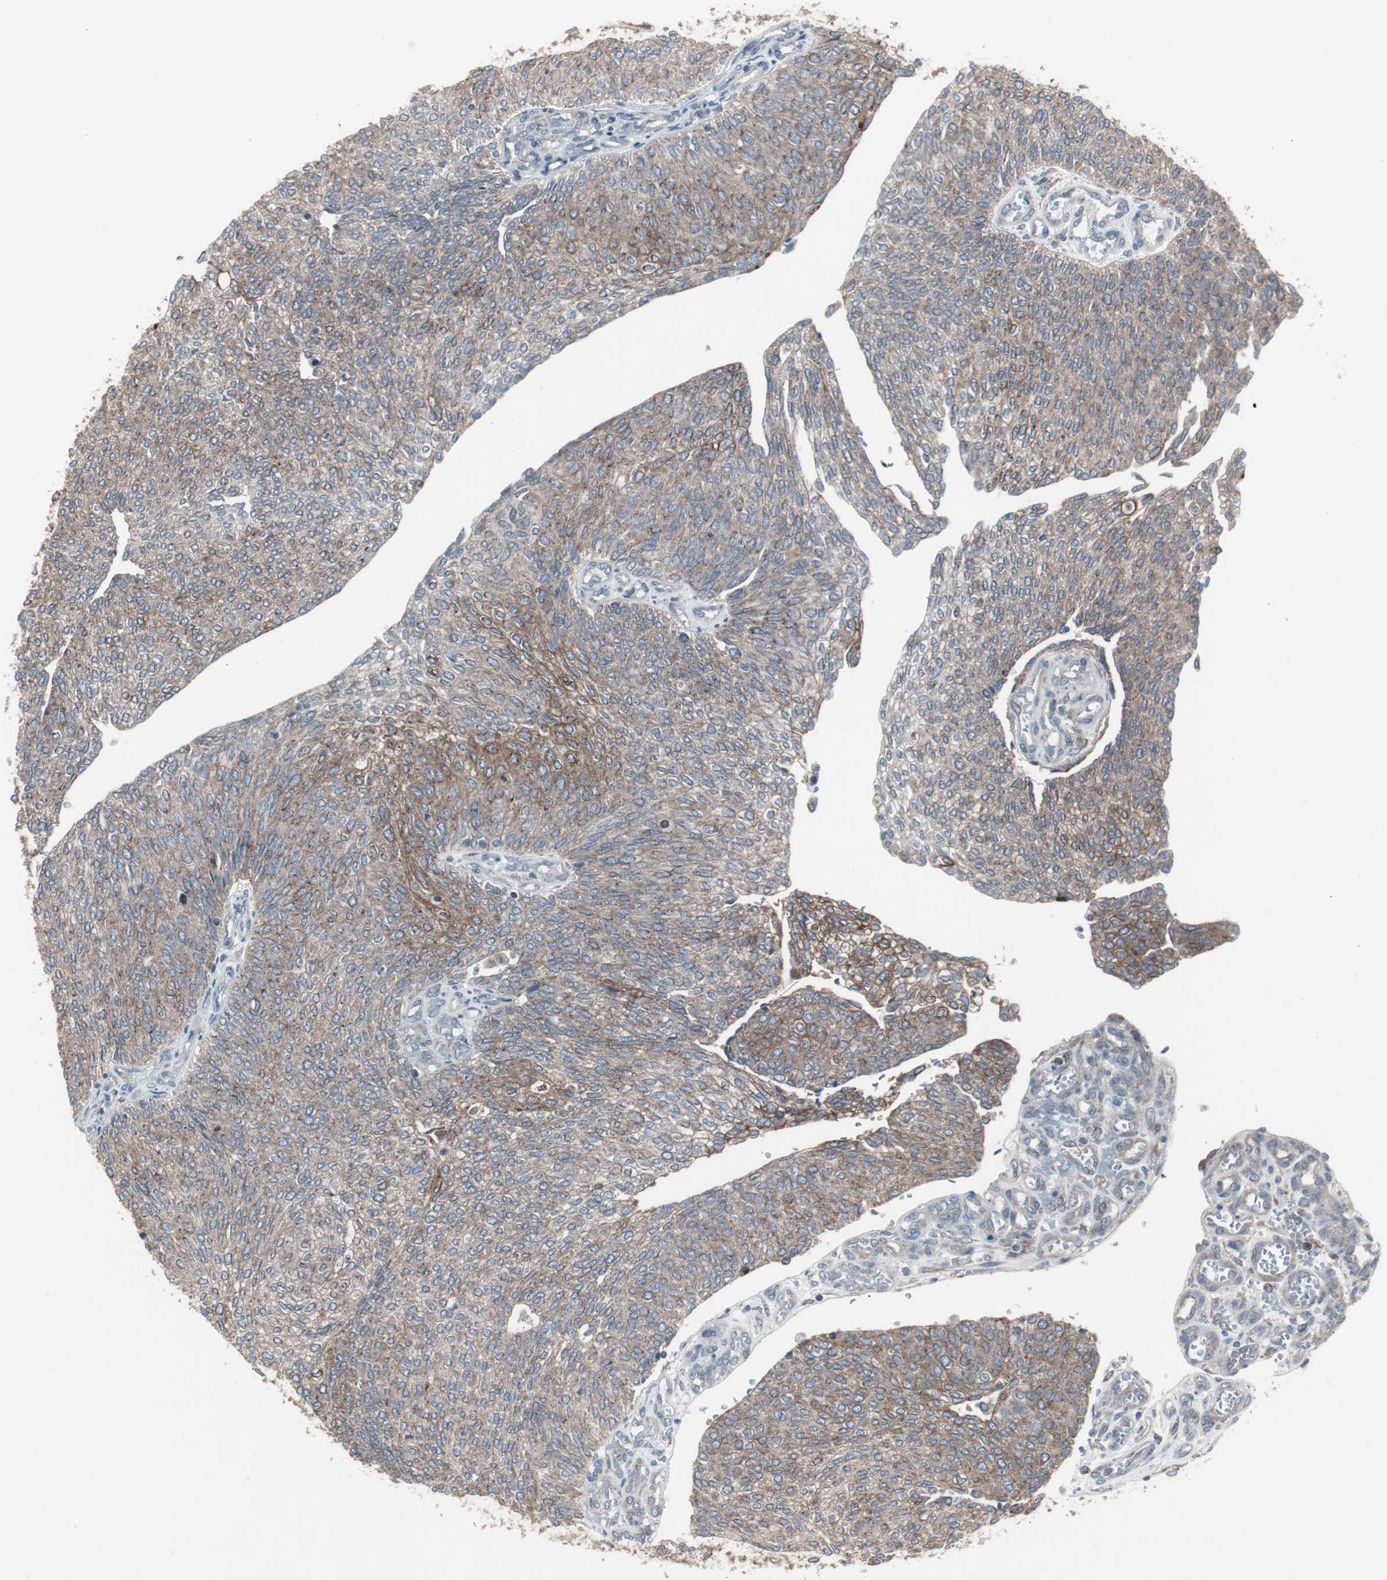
{"staining": {"intensity": "moderate", "quantity": "25%-75%", "location": "cytoplasmic/membranous"}, "tissue": "urothelial cancer", "cell_type": "Tumor cells", "image_type": "cancer", "snomed": [{"axis": "morphology", "description": "Urothelial carcinoma, Low grade"}, {"axis": "topography", "description": "Urinary bladder"}], "caption": "Urothelial cancer was stained to show a protein in brown. There is medium levels of moderate cytoplasmic/membranous expression in about 25%-75% of tumor cells. The protein of interest is stained brown, and the nuclei are stained in blue (DAB IHC with brightfield microscopy, high magnification).", "gene": "SSTR2", "patient": {"sex": "female", "age": 79}}